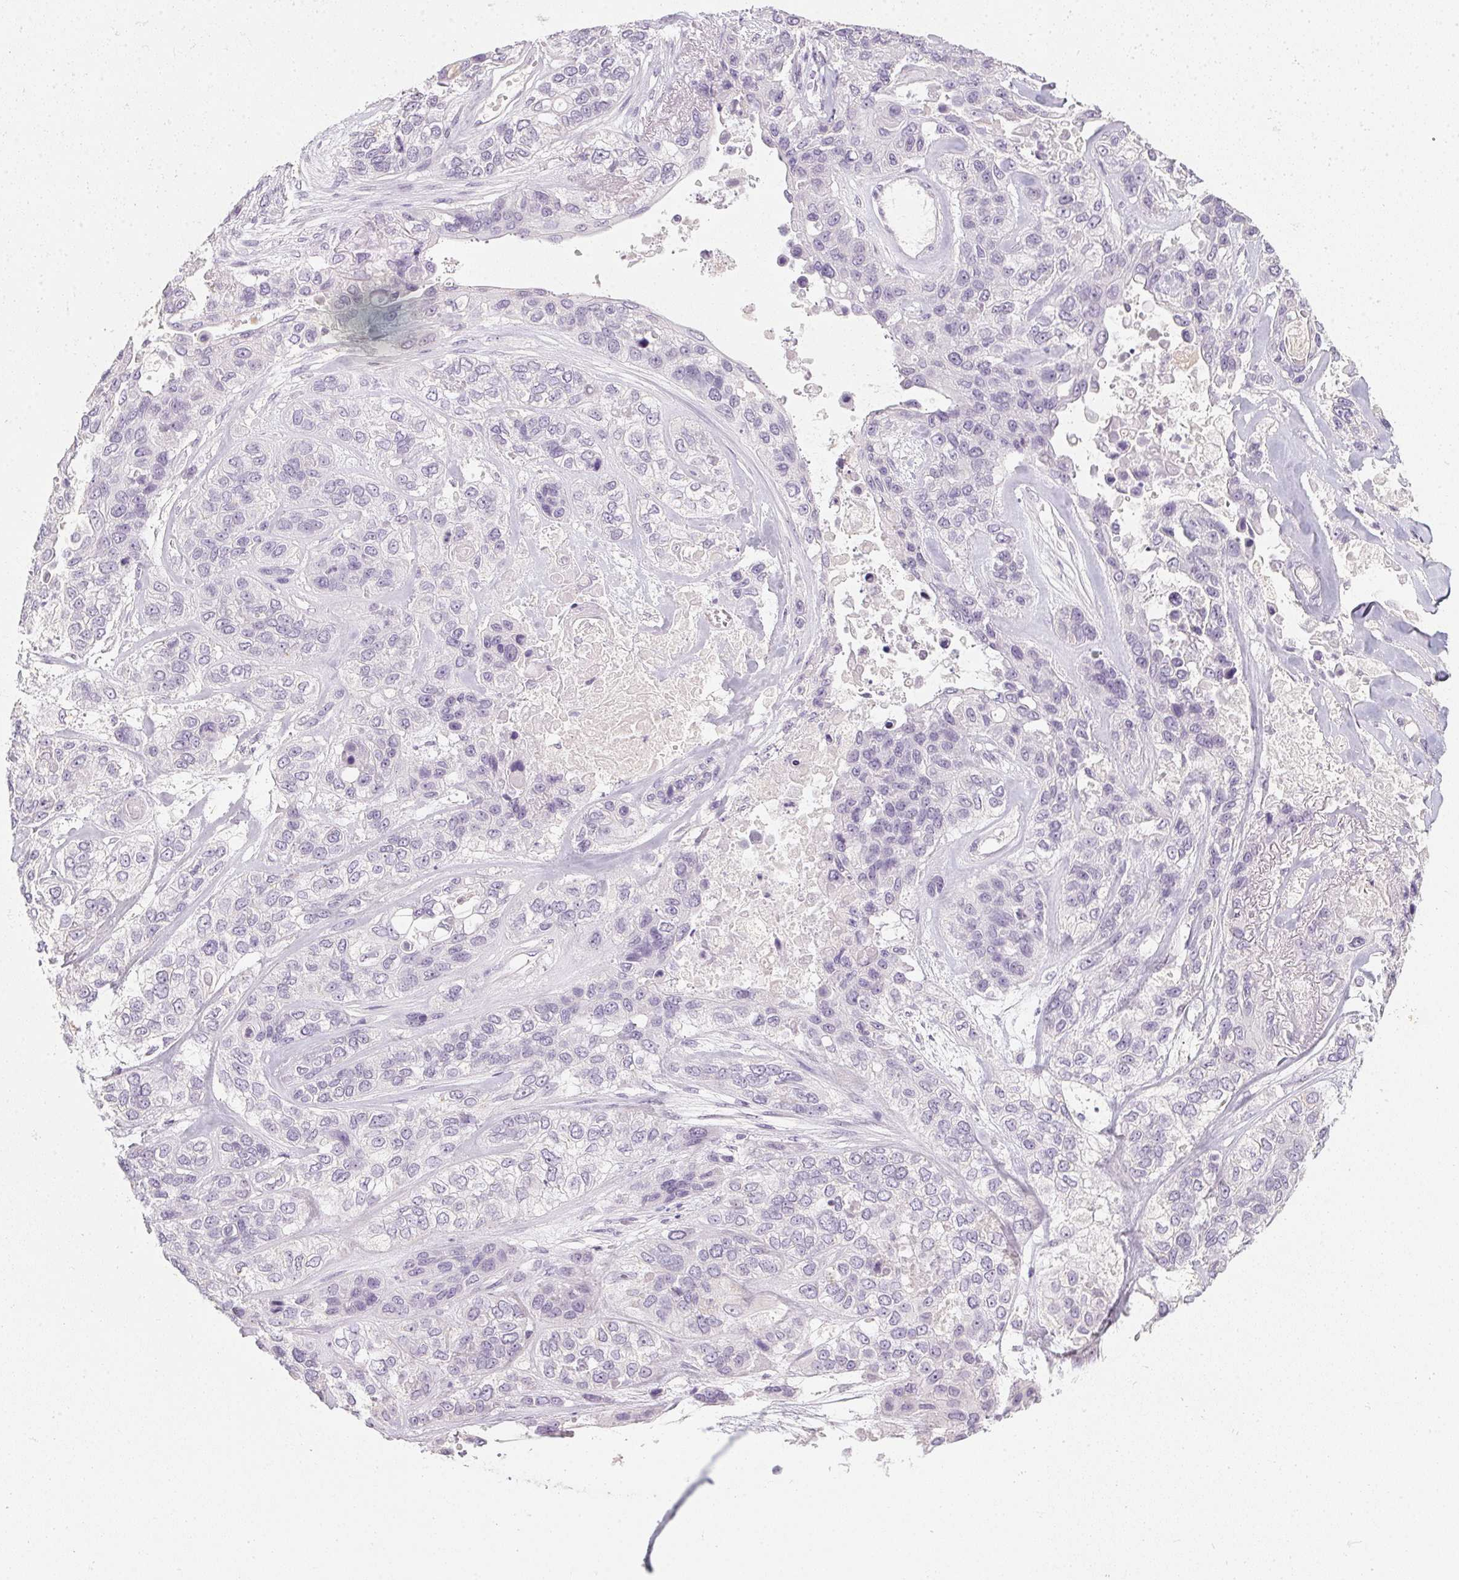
{"staining": {"intensity": "negative", "quantity": "none", "location": "none"}, "tissue": "lung cancer", "cell_type": "Tumor cells", "image_type": "cancer", "snomed": [{"axis": "morphology", "description": "Squamous cell carcinoma, NOS"}, {"axis": "topography", "description": "Lung"}], "caption": "DAB (3,3'-diaminobenzidine) immunohistochemical staining of squamous cell carcinoma (lung) shows no significant positivity in tumor cells. (Stains: DAB immunohistochemistry with hematoxylin counter stain, Microscopy: brightfield microscopy at high magnification).", "gene": "TMEM72", "patient": {"sex": "female", "age": 70}}